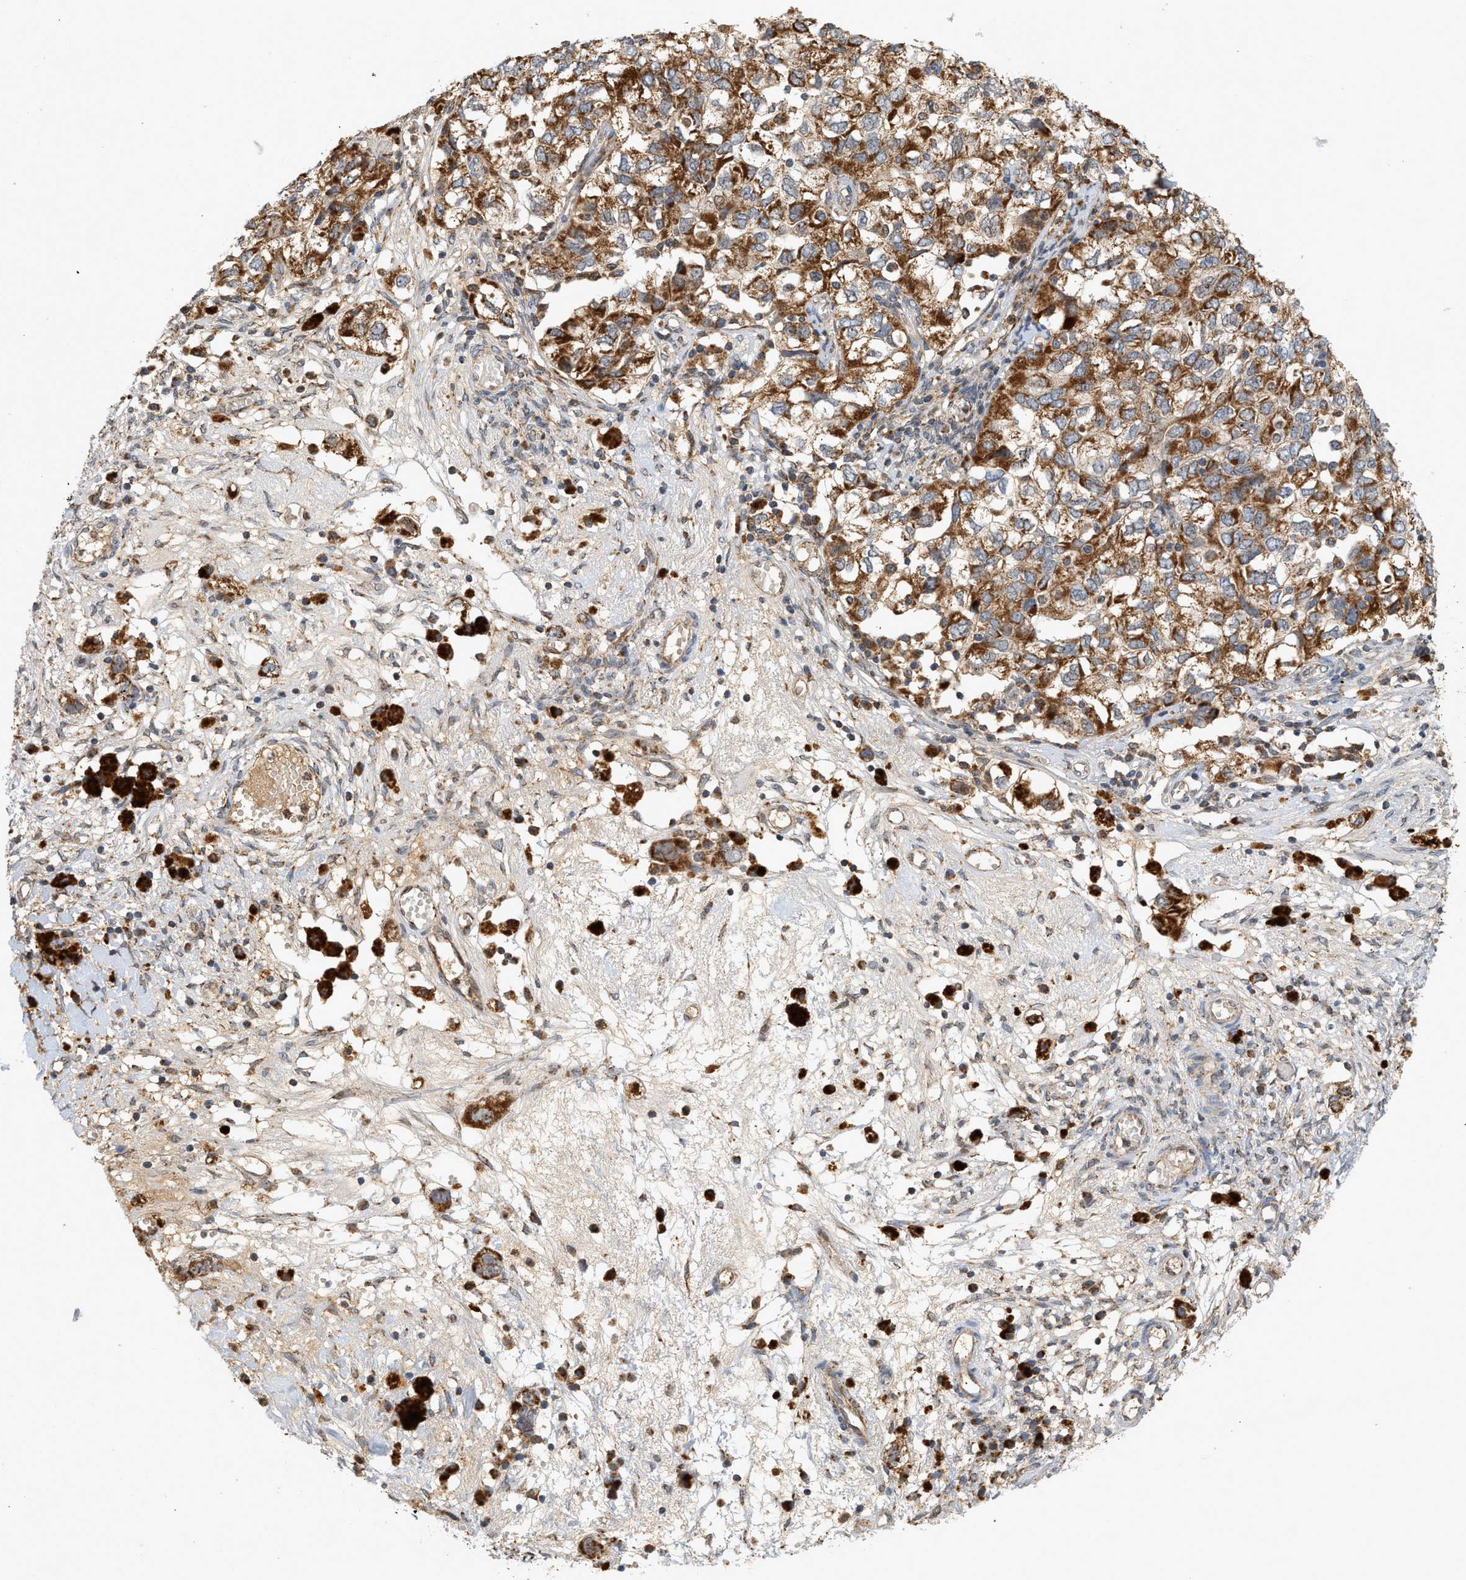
{"staining": {"intensity": "strong", "quantity": ">75%", "location": "cytoplasmic/membranous"}, "tissue": "ovarian cancer", "cell_type": "Tumor cells", "image_type": "cancer", "snomed": [{"axis": "morphology", "description": "Carcinoma, NOS"}, {"axis": "morphology", "description": "Cystadenocarcinoma, serous, NOS"}, {"axis": "topography", "description": "Ovary"}], "caption": "Immunohistochemical staining of ovarian carcinoma reveals high levels of strong cytoplasmic/membranous protein positivity in approximately >75% of tumor cells. (DAB (3,3'-diaminobenzidine) = brown stain, brightfield microscopy at high magnification).", "gene": "MCU", "patient": {"sex": "female", "age": 69}}